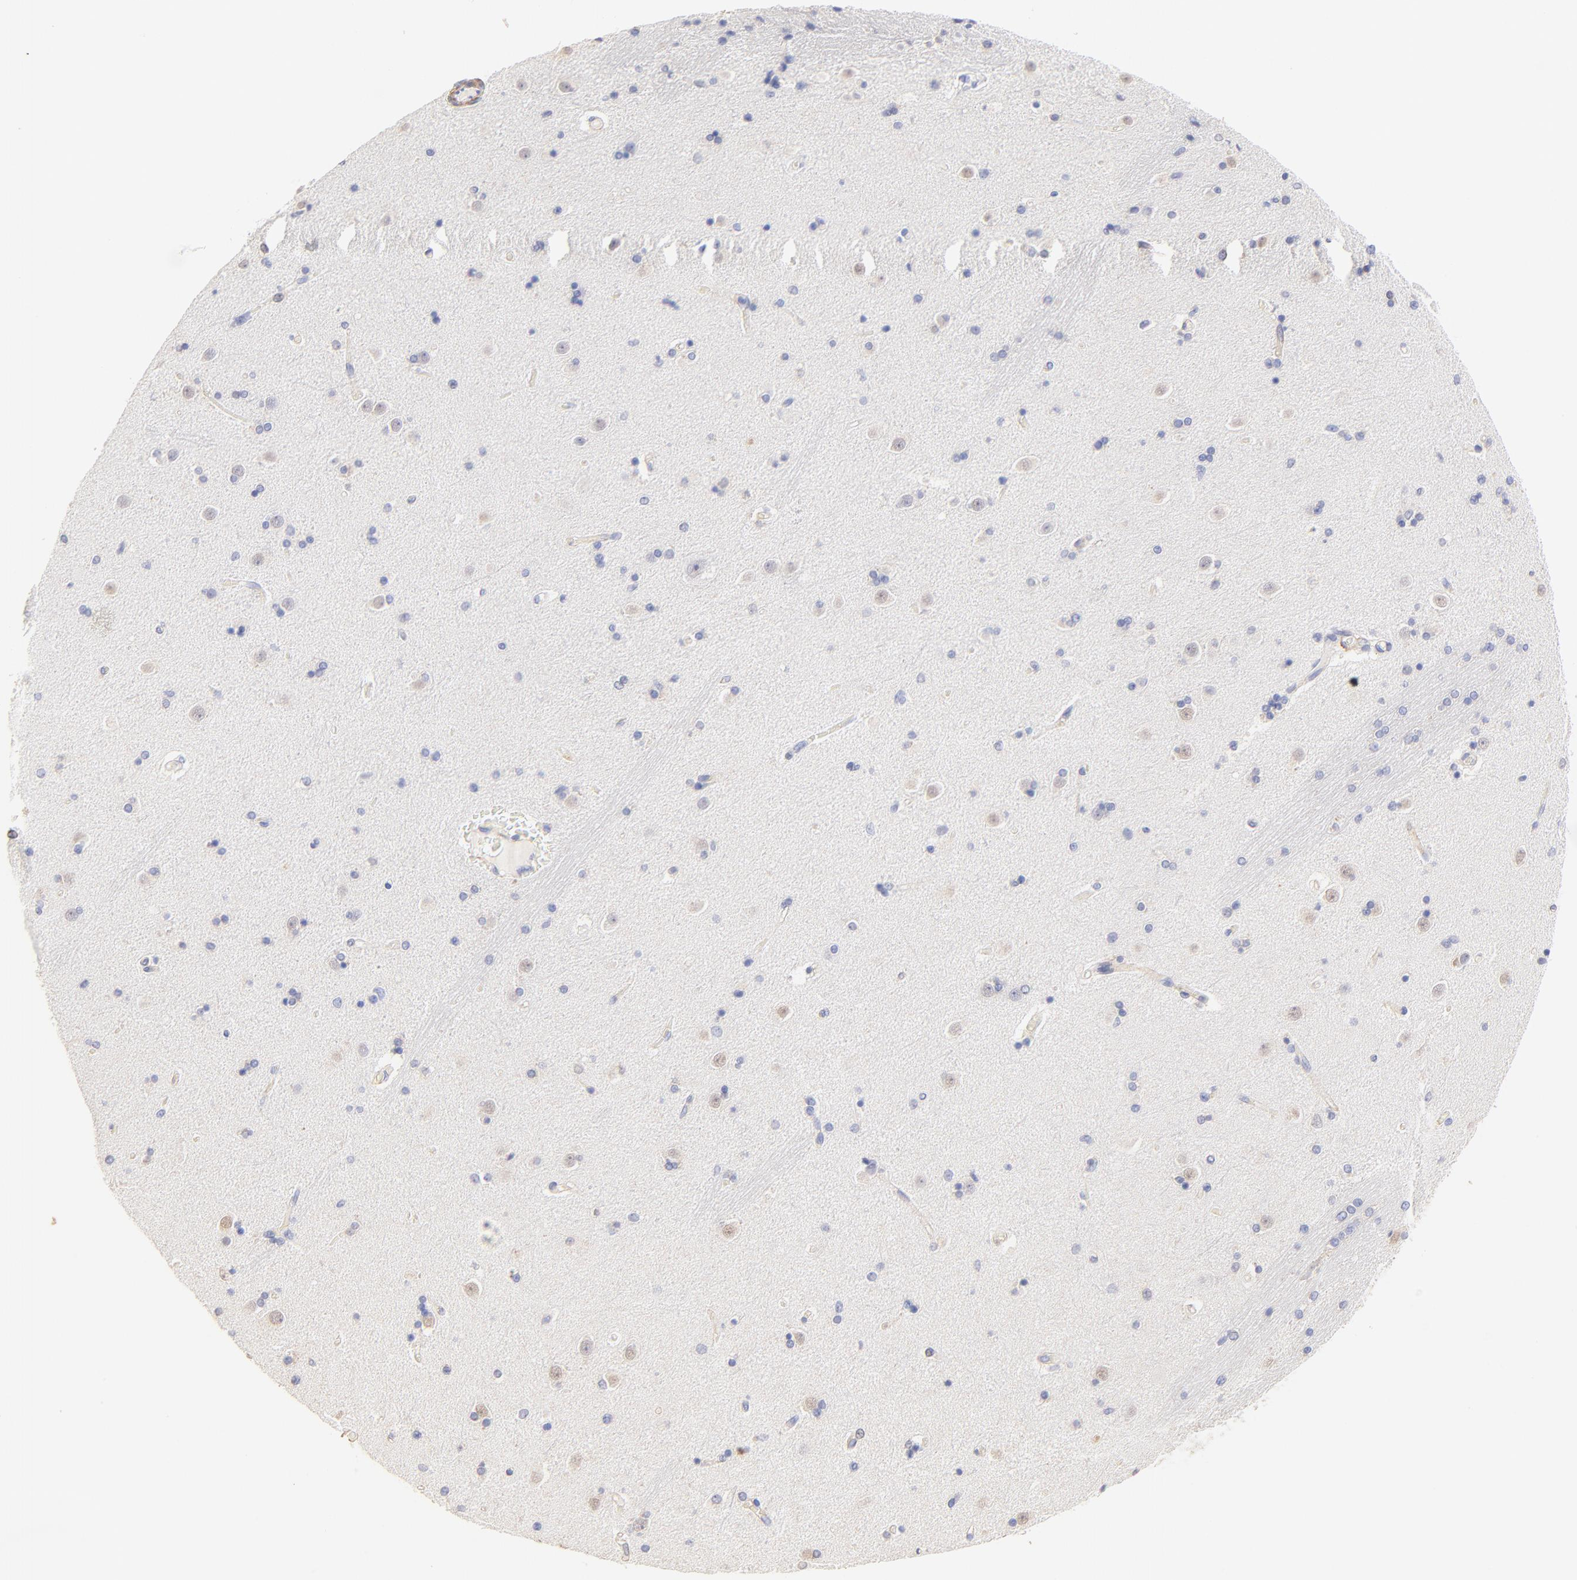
{"staining": {"intensity": "negative", "quantity": "none", "location": "none"}, "tissue": "caudate", "cell_type": "Glial cells", "image_type": "normal", "snomed": [{"axis": "morphology", "description": "Normal tissue, NOS"}, {"axis": "topography", "description": "Lateral ventricle wall"}], "caption": "Photomicrograph shows no significant protein staining in glial cells of benign caudate. (DAB IHC with hematoxylin counter stain).", "gene": "ACTRT1", "patient": {"sex": "female", "age": 54}}